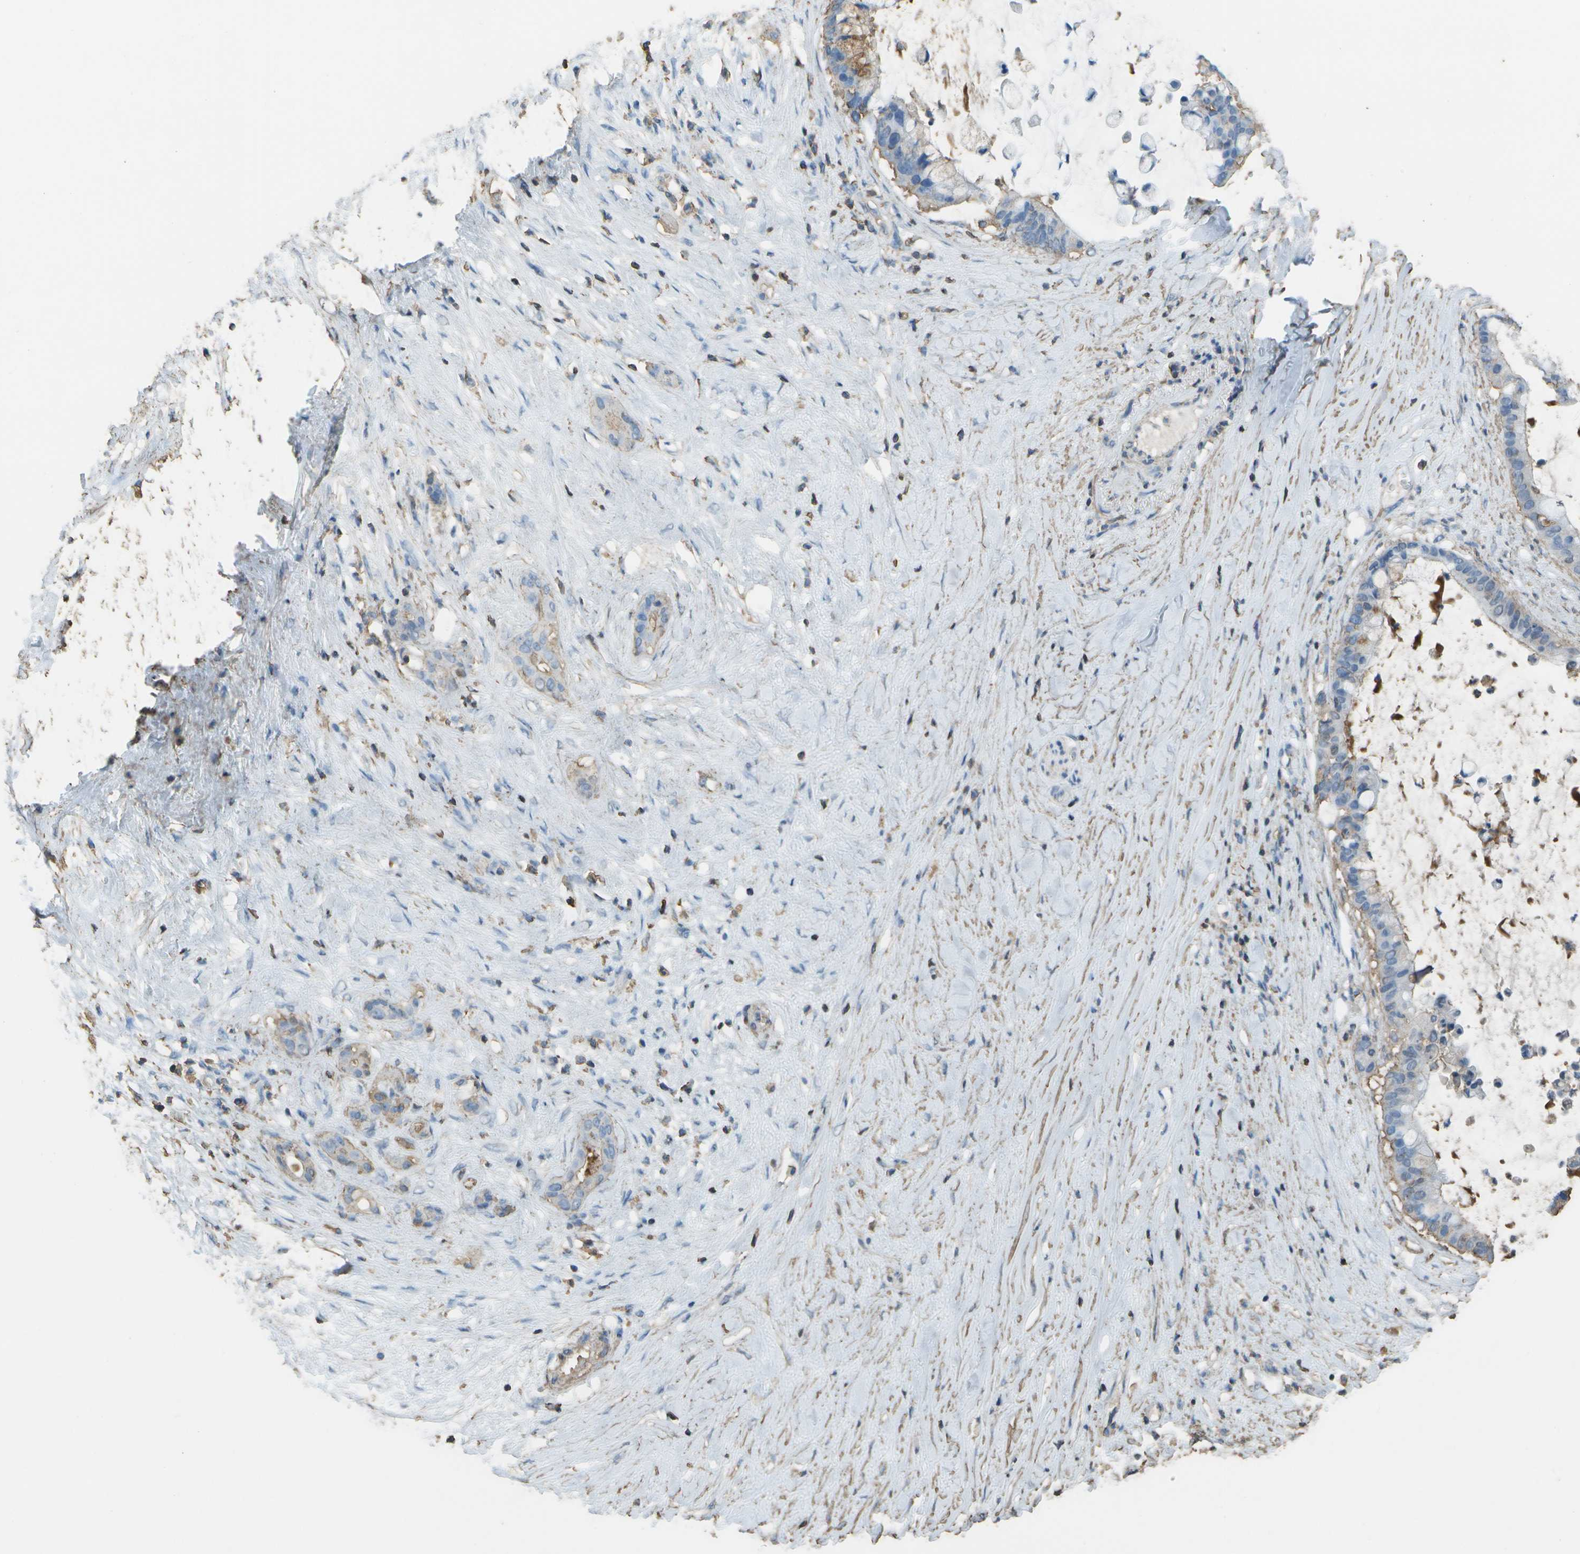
{"staining": {"intensity": "weak", "quantity": "25%-75%", "location": "cytoplasmic/membranous"}, "tissue": "pancreatic cancer", "cell_type": "Tumor cells", "image_type": "cancer", "snomed": [{"axis": "morphology", "description": "Adenocarcinoma, NOS"}, {"axis": "topography", "description": "Pancreas"}], "caption": "A brown stain labels weak cytoplasmic/membranous positivity of a protein in adenocarcinoma (pancreatic) tumor cells.", "gene": "CYP4F11", "patient": {"sex": "male", "age": 41}}